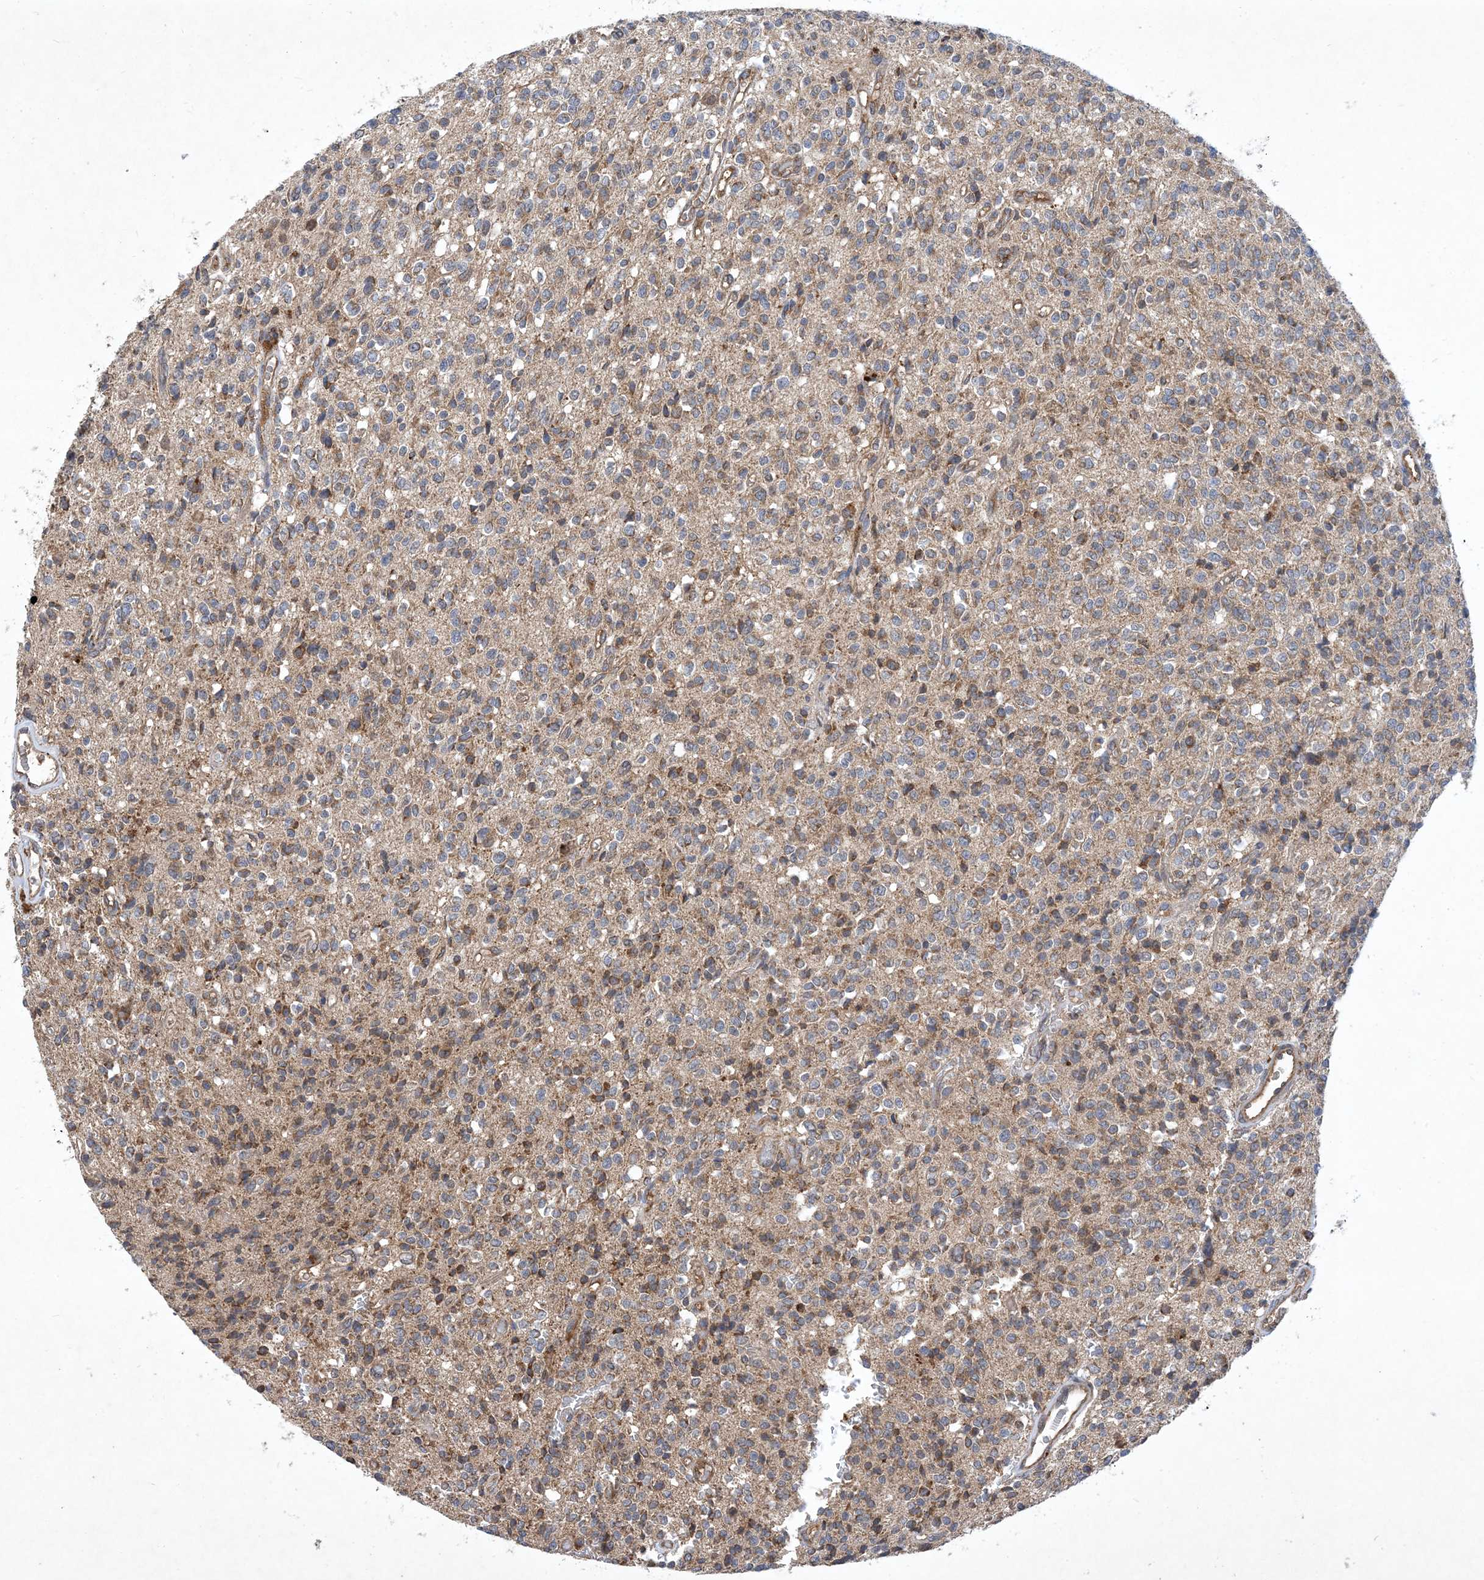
{"staining": {"intensity": "weak", "quantity": ">75%", "location": "cytoplasmic/membranous"}, "tissue": "glioma", "cell_type": "Tumor cells", "image_type": "cancer", "snomed": [{"axis": "morphology", "description": "Glioma, malignant, High grade"}, {"axis": "topography", "description": "Brain"}], "caption": "Immunohistochemistry (IHC) photomicrograph of neoplastic tissue: human glioma stained using IHC shows low levels of weak protein expression localized specifically in the cytoplasmic/membranous of tumor cells, appearing as a cytoplasmic/membranous brown color.", "gene": "STK19", "patient": {"sex": "male", "age": 34}}